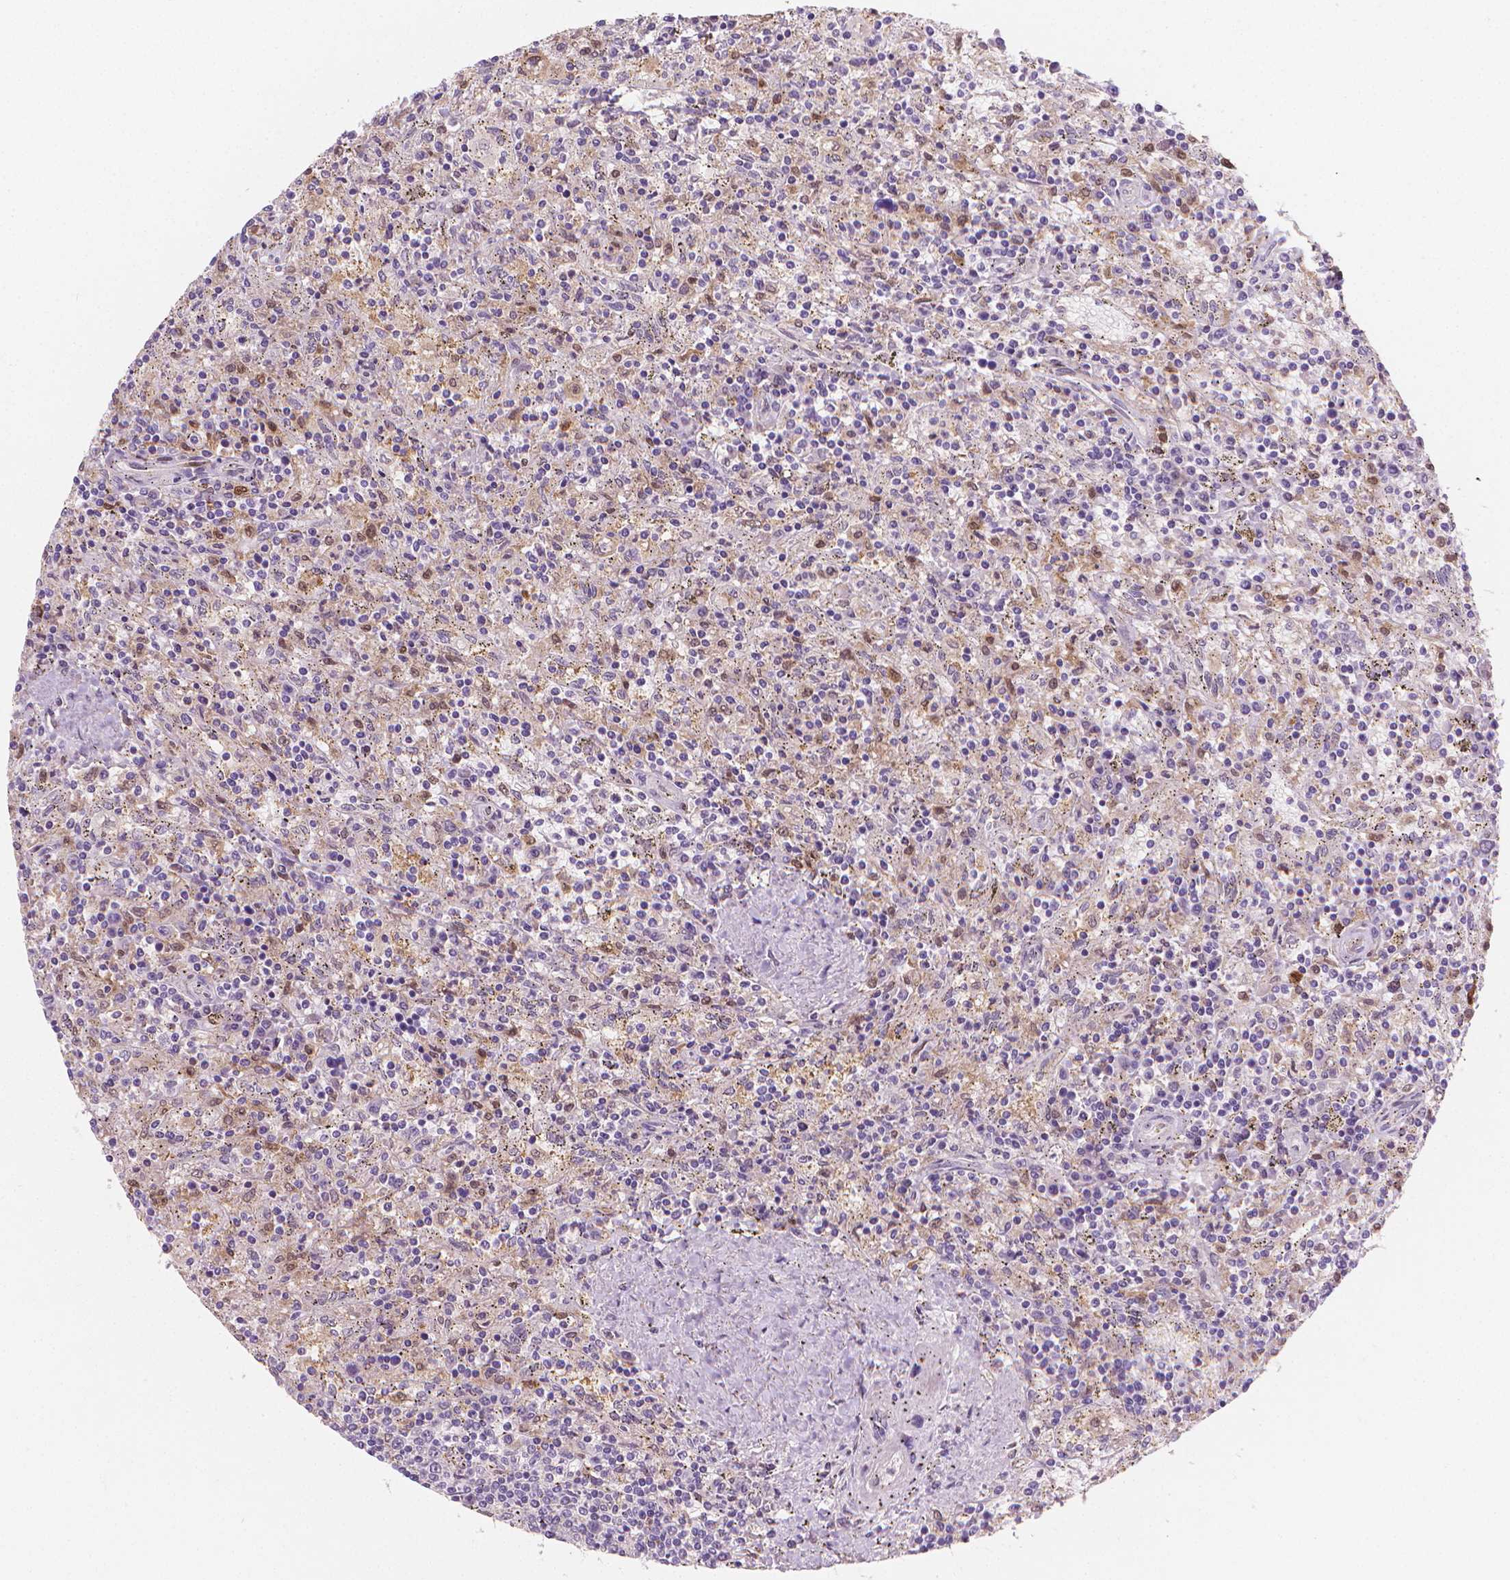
{"staining": {"intensity": "negative", "quantity": "none", "location": "none"}, "tissue": "lymphoma", "cell_type": "Tumor cells", "image_type": "cancer", "snomed": [{"axis": "morphology", "description": "Malignant lymphoma, non-Hodgkin's type, Low grade"}, {"axis": "topography", "description": "Spleen"}], "caption": "The histopathology image shows no staining of tumor cells in lymphoma.", "gene": "TNFAIP2", "patient": {"sex": "male", "age": 62}}